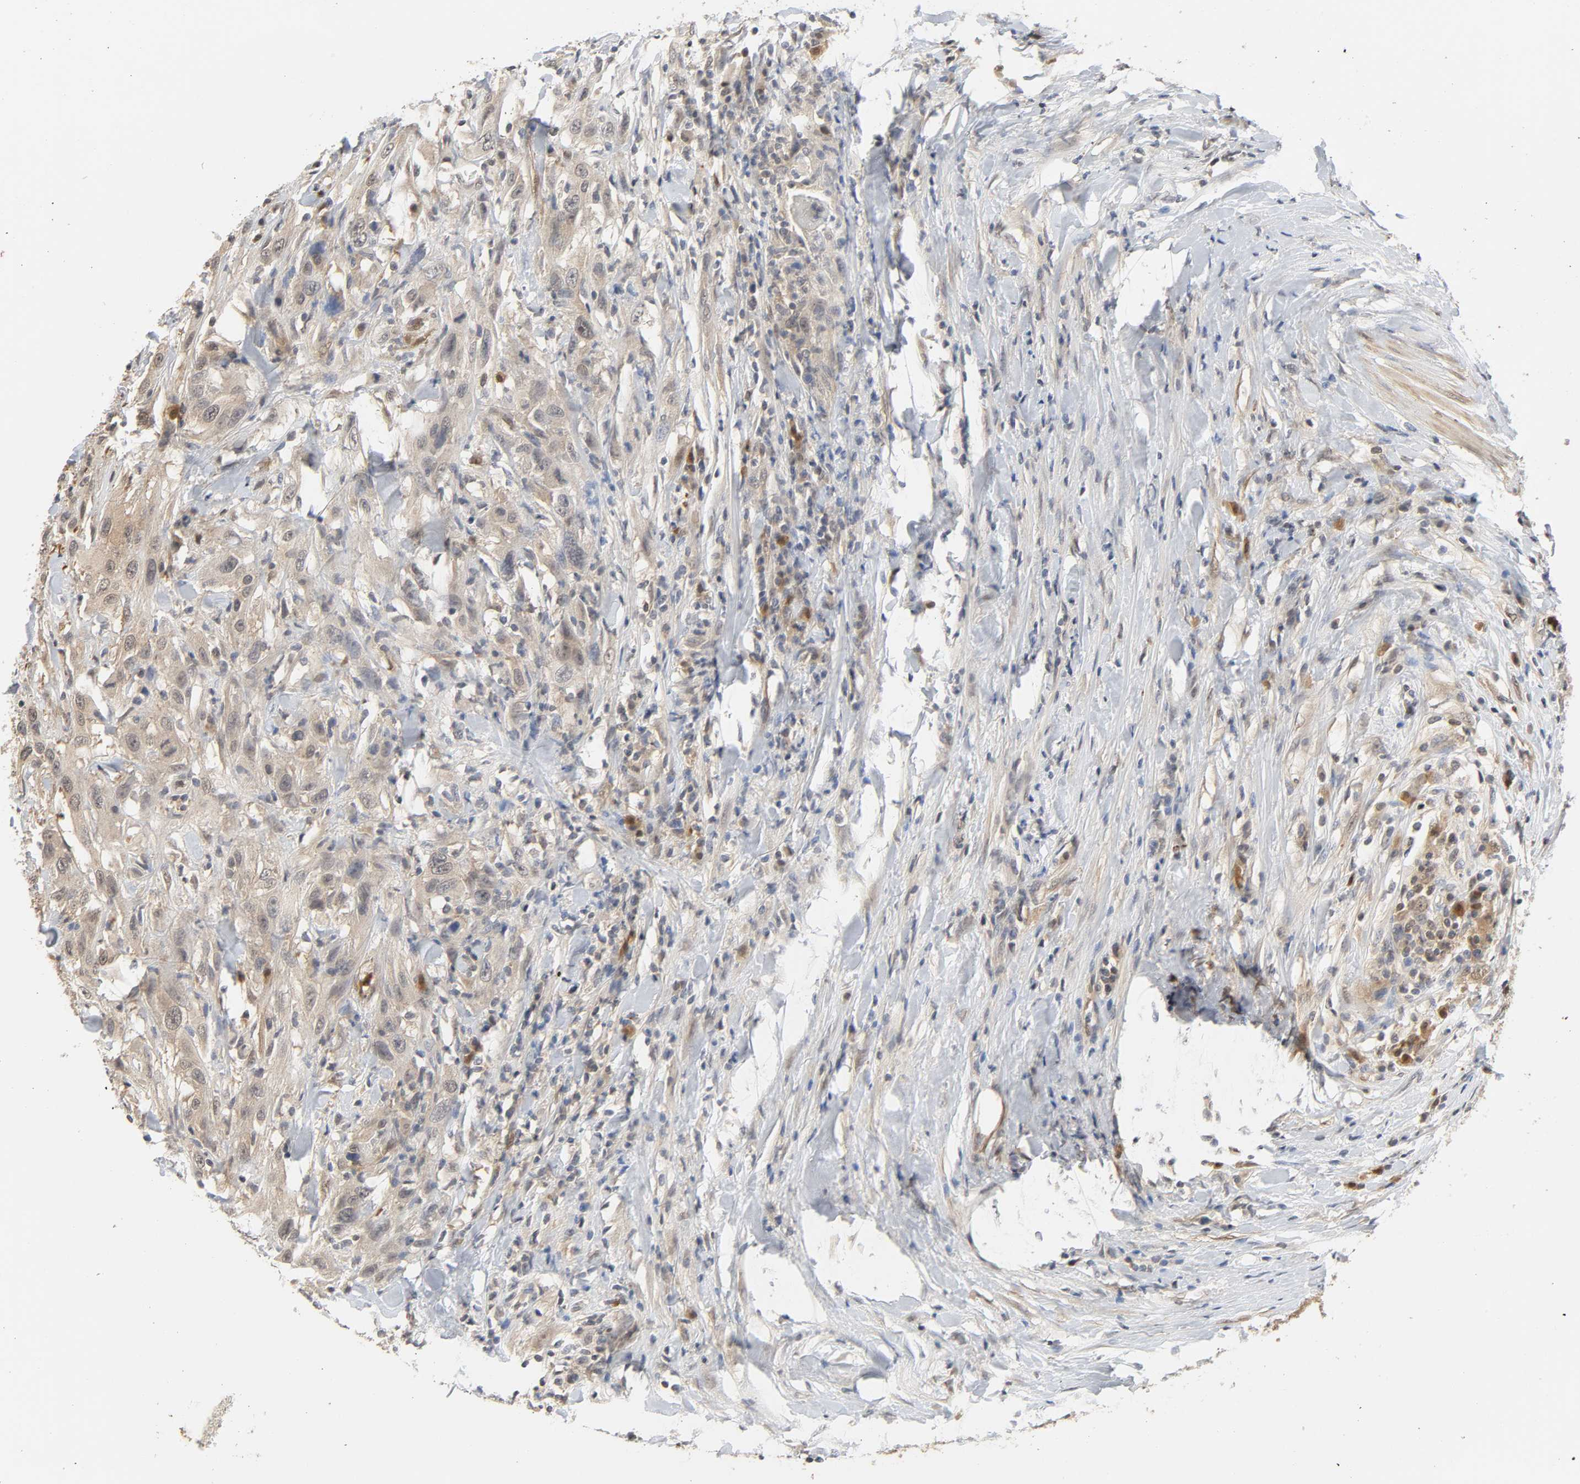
{"staining": {"intensity": "moderate", "quantity": ">75%", "location": "cytoplasmic/membranous,nuclear"}, "tissue": "urothelial cancer", "cell_type": "Tumor cells", "image_type": "cancer", "snomed": [{"axis": "morphology", "description": "Urothelial carcinoma, High grade"}, {"axis": "topography", "description": "Urinary bladder"}], "caption": "Immunohistochemistry of human urothelial cancer exhibits medium levels of moderate cytoplasmic/membranous and nuclear positivity in about >75% of tumor cells.", "gene": "MIF", "patient": {"sex": "male", "age": 61}}